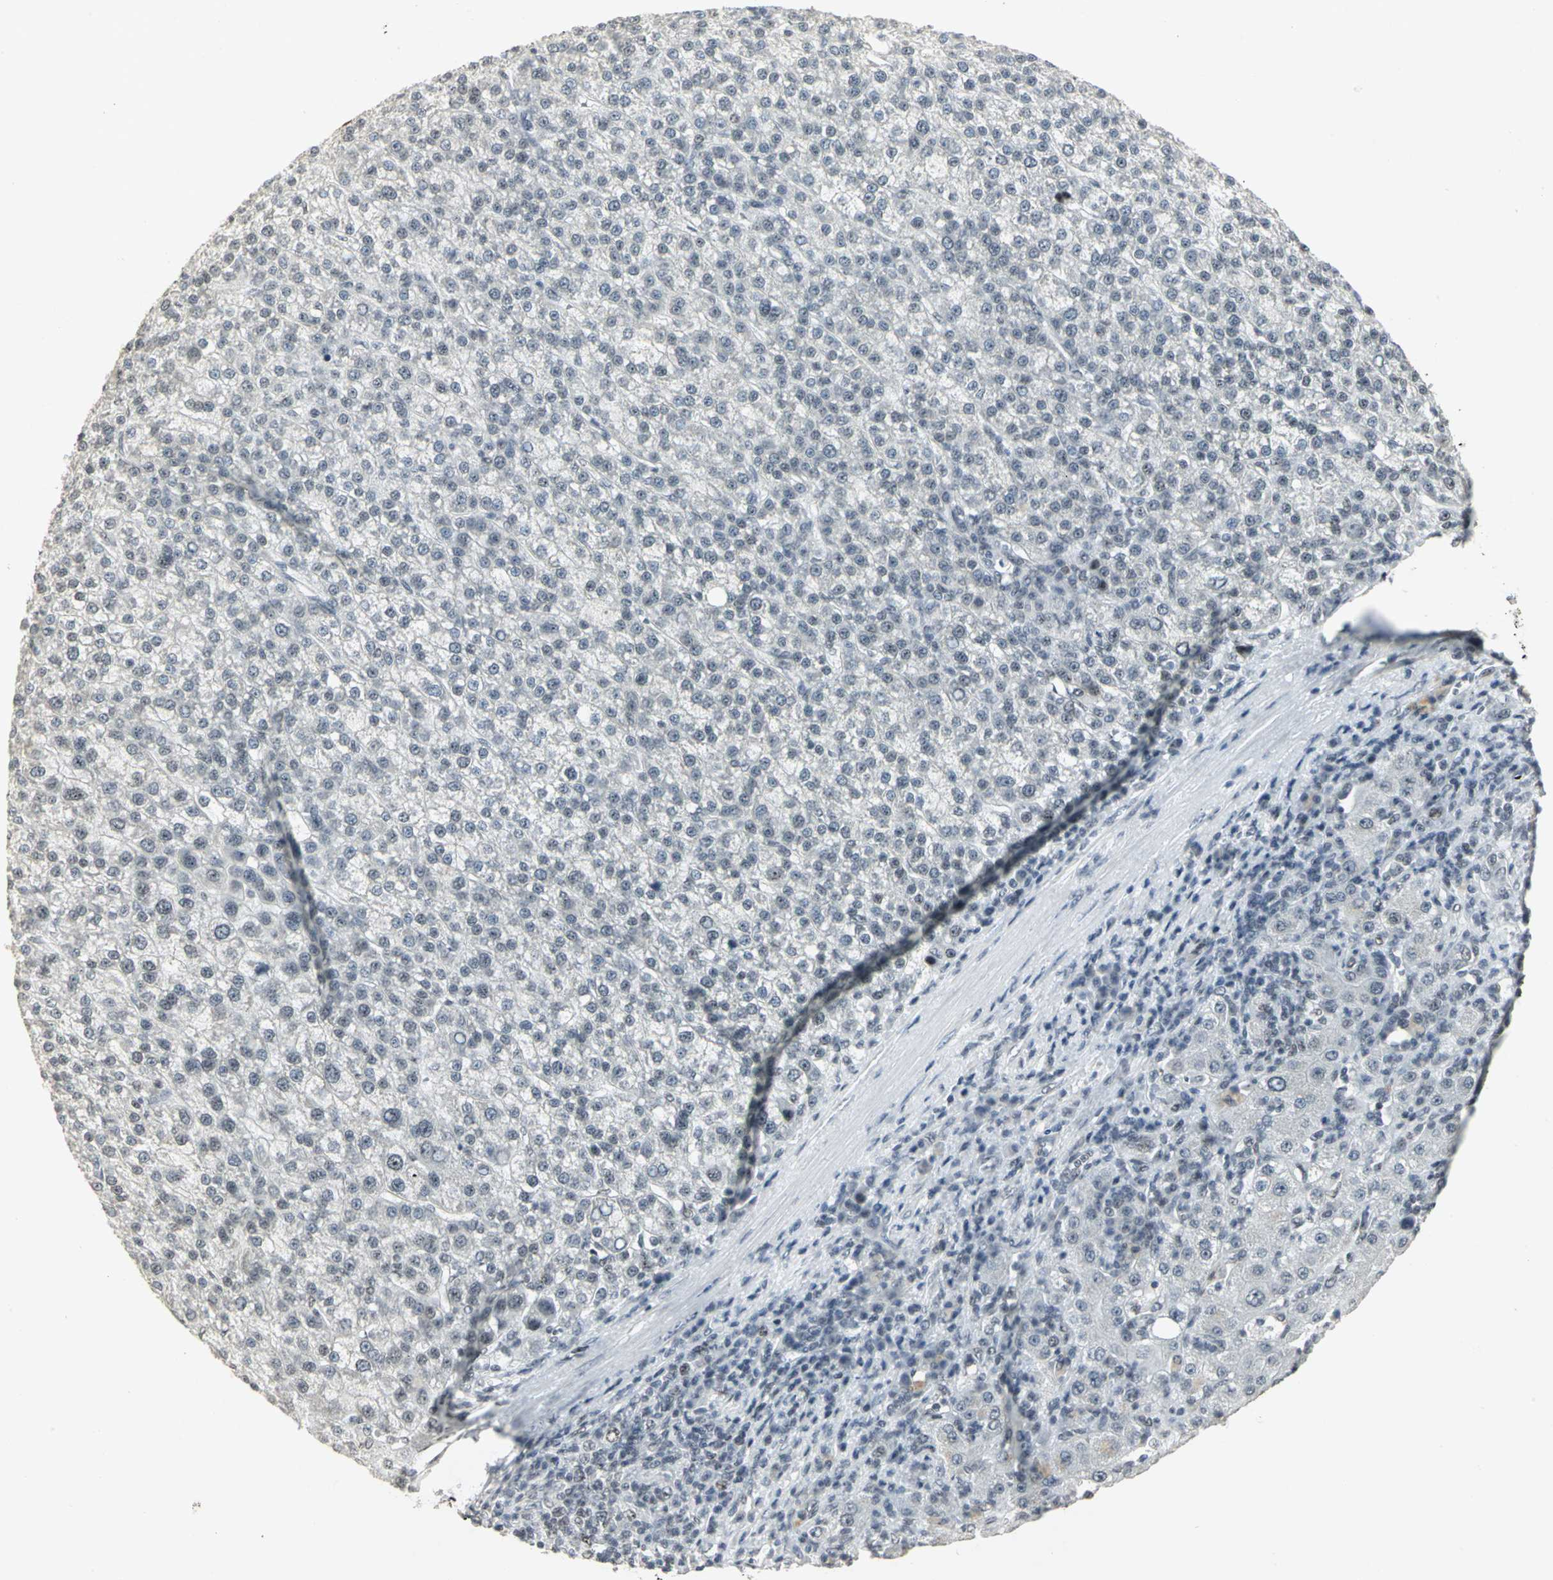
{"staining": {"intensity": "negative", "quantity": "none", "location": "none"}, "tissue": "liver cancer", "cell_type": "Tumor cells", "image_type": "cancer", "snomed": [{"axis": "morphology", "description": "Carcinoma, Hepatocellular, NOS"}, {"axis": "topography", "description": "Liver"}], "caption": "This is an immunohistochemistry (IHC) histopathology image of human liver cancer. There is no staining in tumor cells.", "gene": "CBX3", "patient": {"sex": "female", "age": 58}}